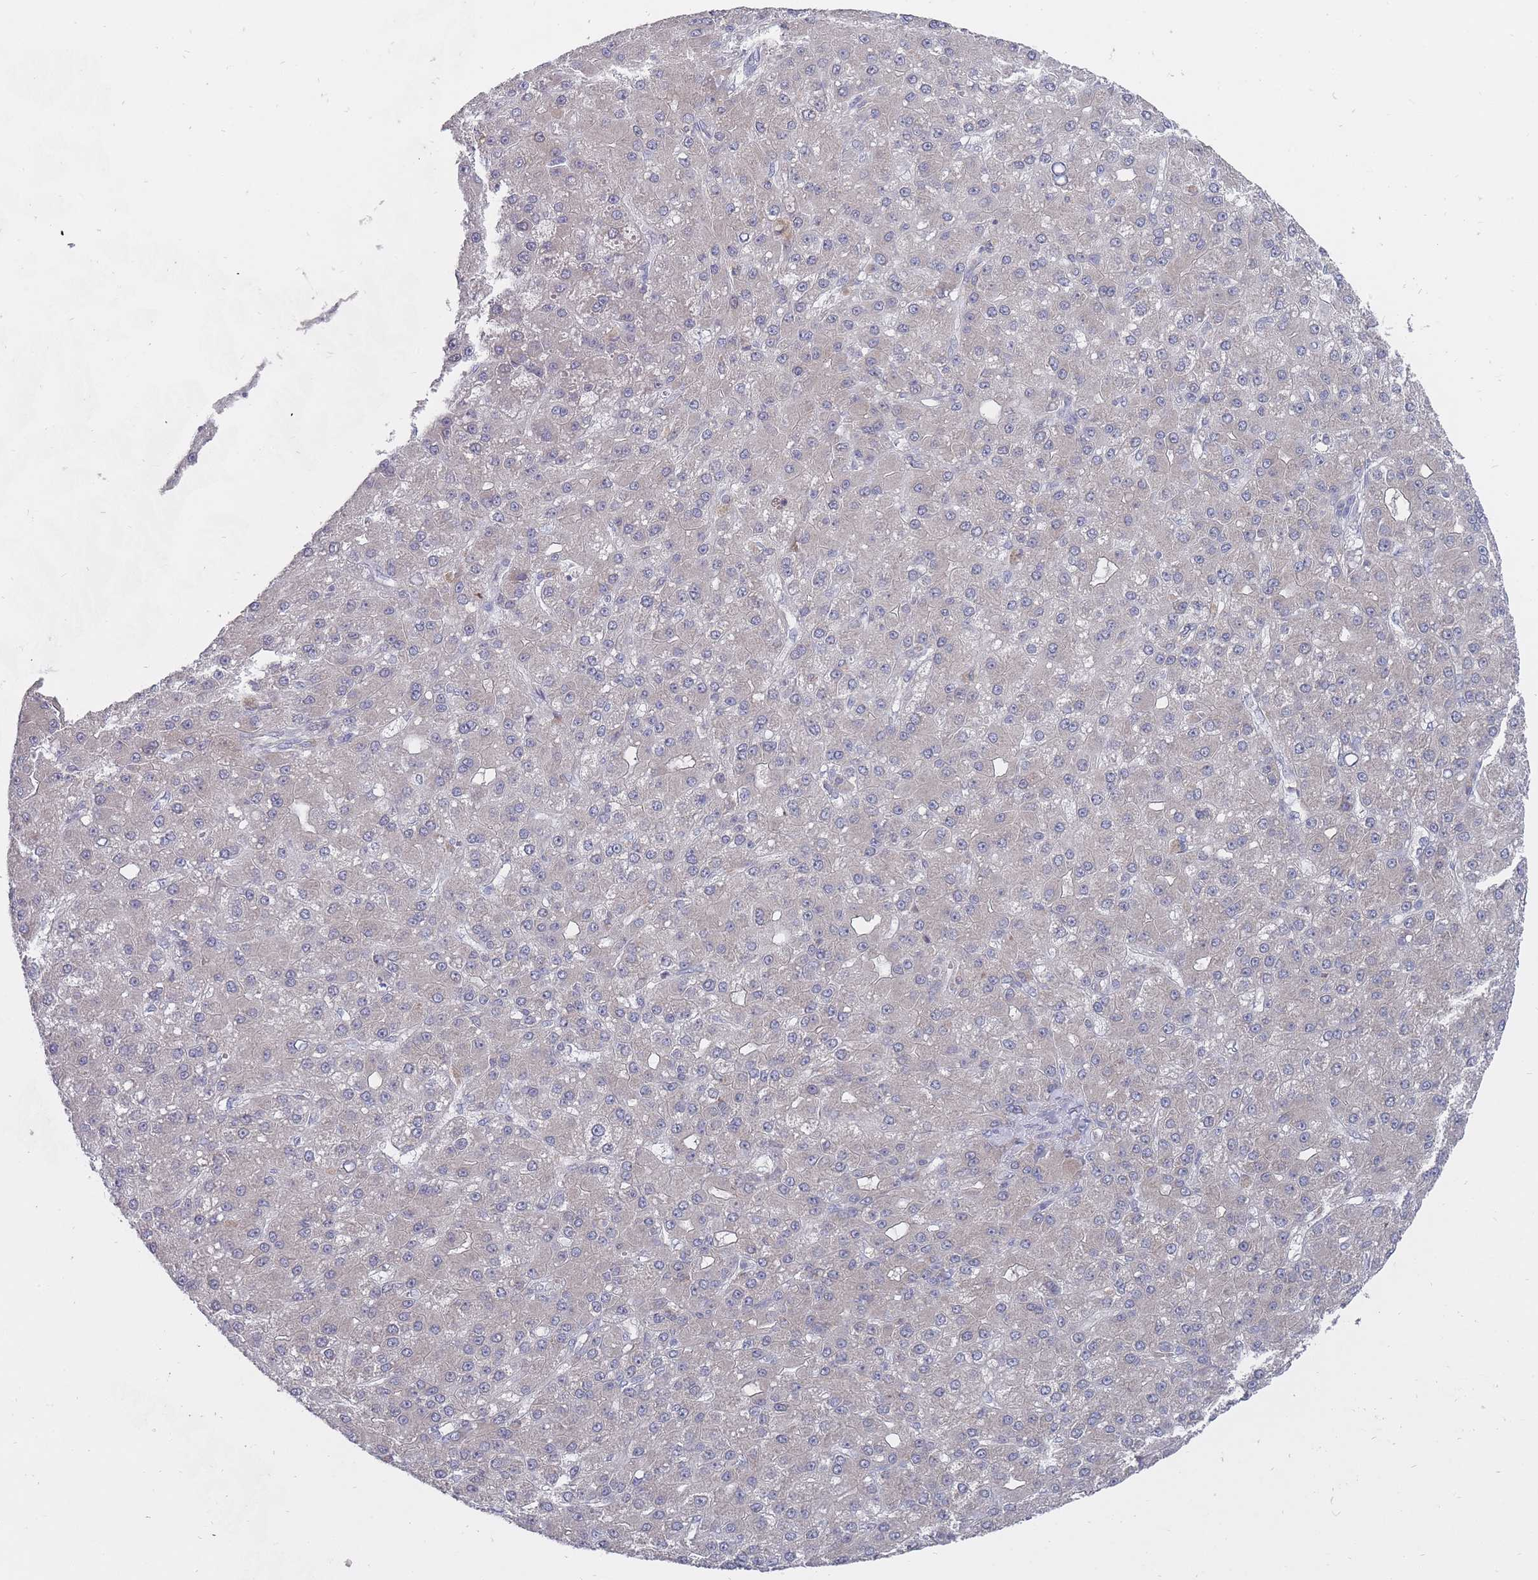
{"staining": {"intensity": "weak", "quantity": "25%-75%", "location": "cytoplasmic/membranous"}, "tissue": "liver cancer", "cell_type": "Tumor cells", "image_type": "cancer", "snomed": [{"axis": "morphology", "description": "Carcinoma, Hepatocellular, NOS"}, {"axis": "topography", "description": "Liver"}], "caption": "A brown stain labels weak cytoplasmic/membranous positivity of a protein in liver hepatocellular carcinoma tumor cells.", "gene": "GINS1", "patient": {"sex": "male", "age": 67}}